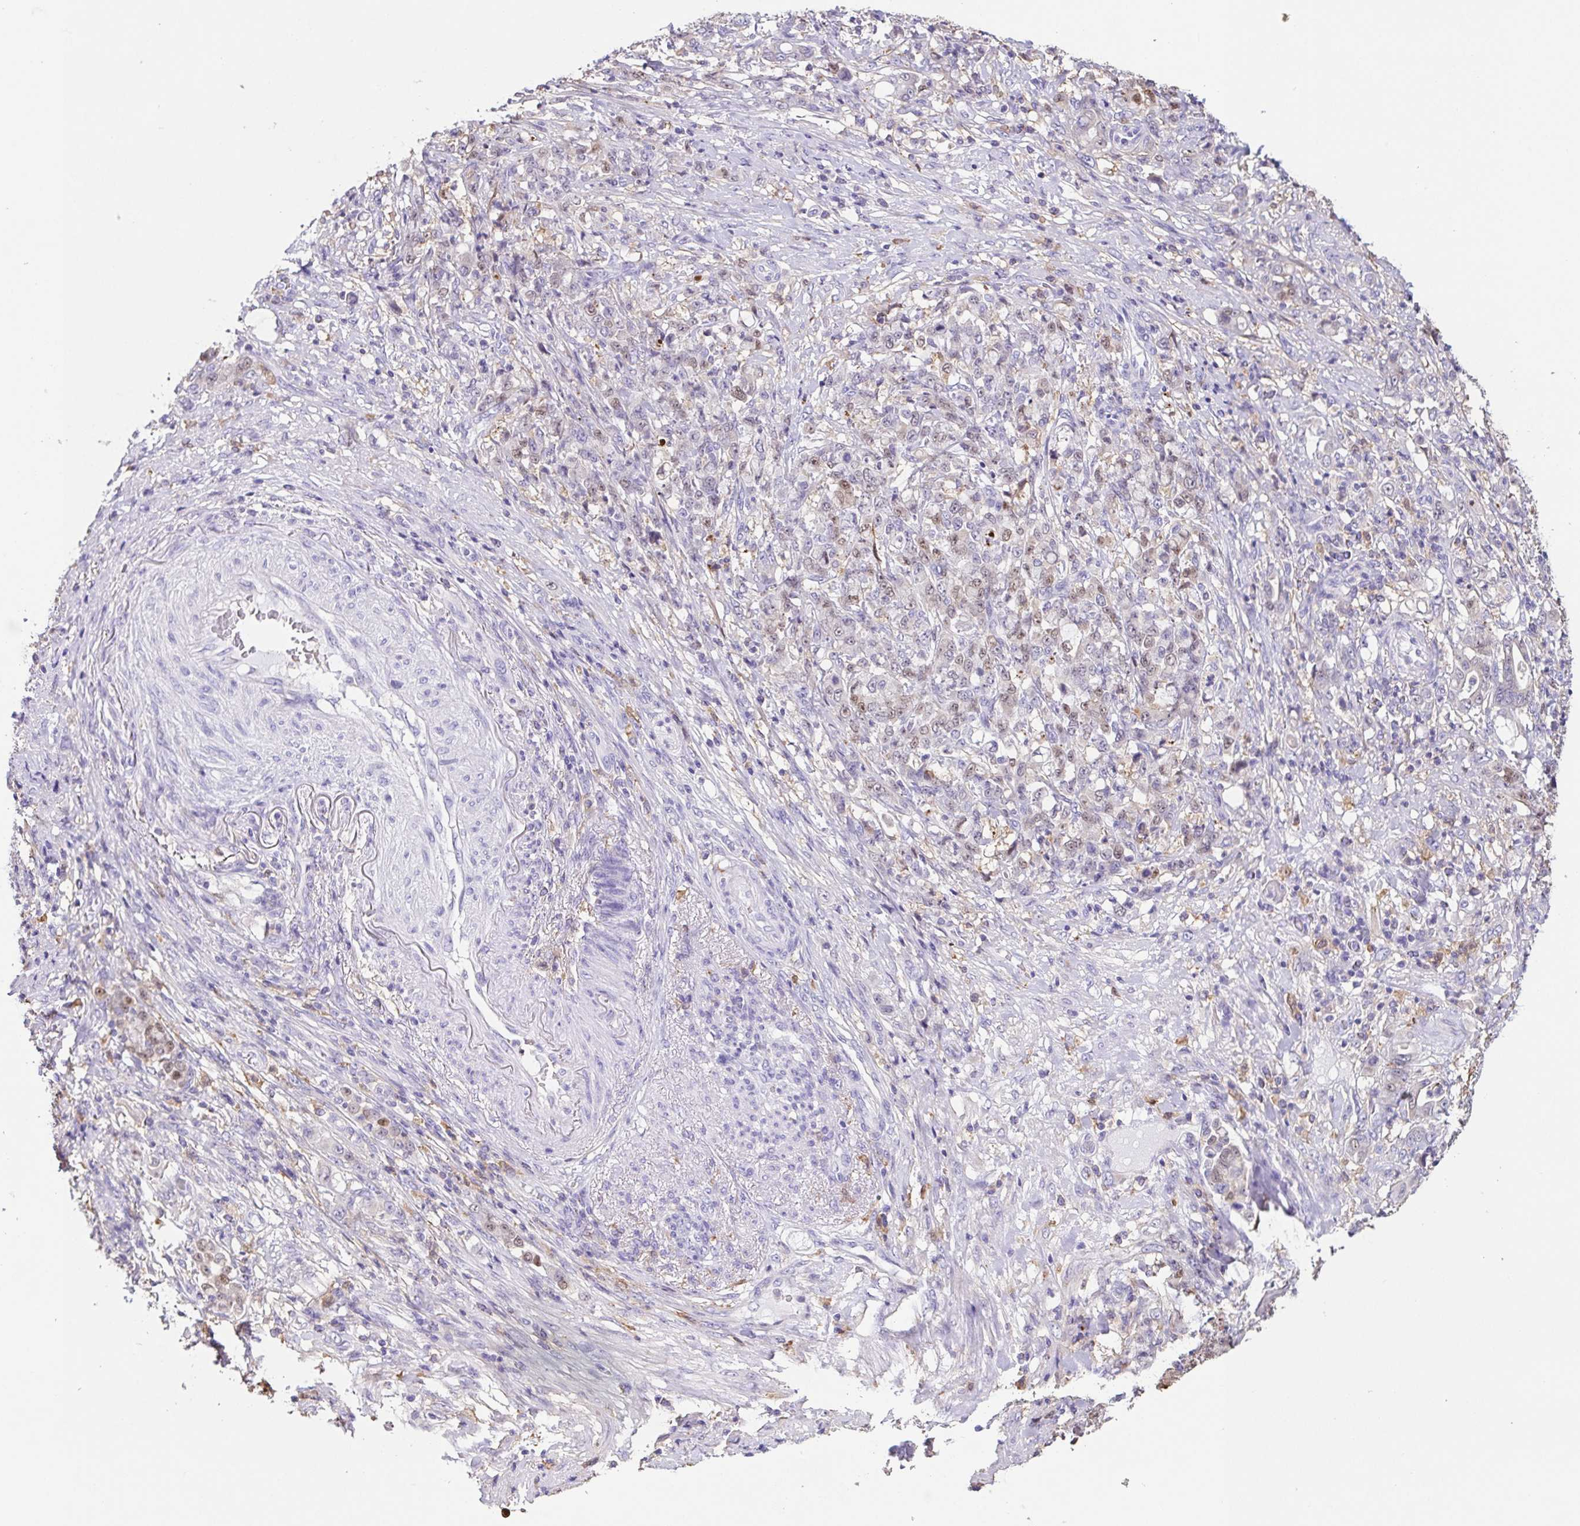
{"staining": {"intensity": "weak", "quantity": "25%-75%", "location": "nuclear"}, "tissue": "stomach cancer", "cell_type": "Tumor cells", "image_type": "cancer", "snomed": [{"axis": "morphology", "description": "Adenocarcinoma, NOS"}, {"axis": "topography", "description": "Stomach"}], "caption": "Brown immunohistochemical staining in stomach cancer (adenocarcinoma) reveals weak nuclear positivity in approximately 25%-75% of tumor cells. (DAB (3,3'-diaminobenzidine) = brown stain, brightfield microscopy at high magnification).", "gene": "ANXA10", "patient": {"sex": "female", "age": 79}}